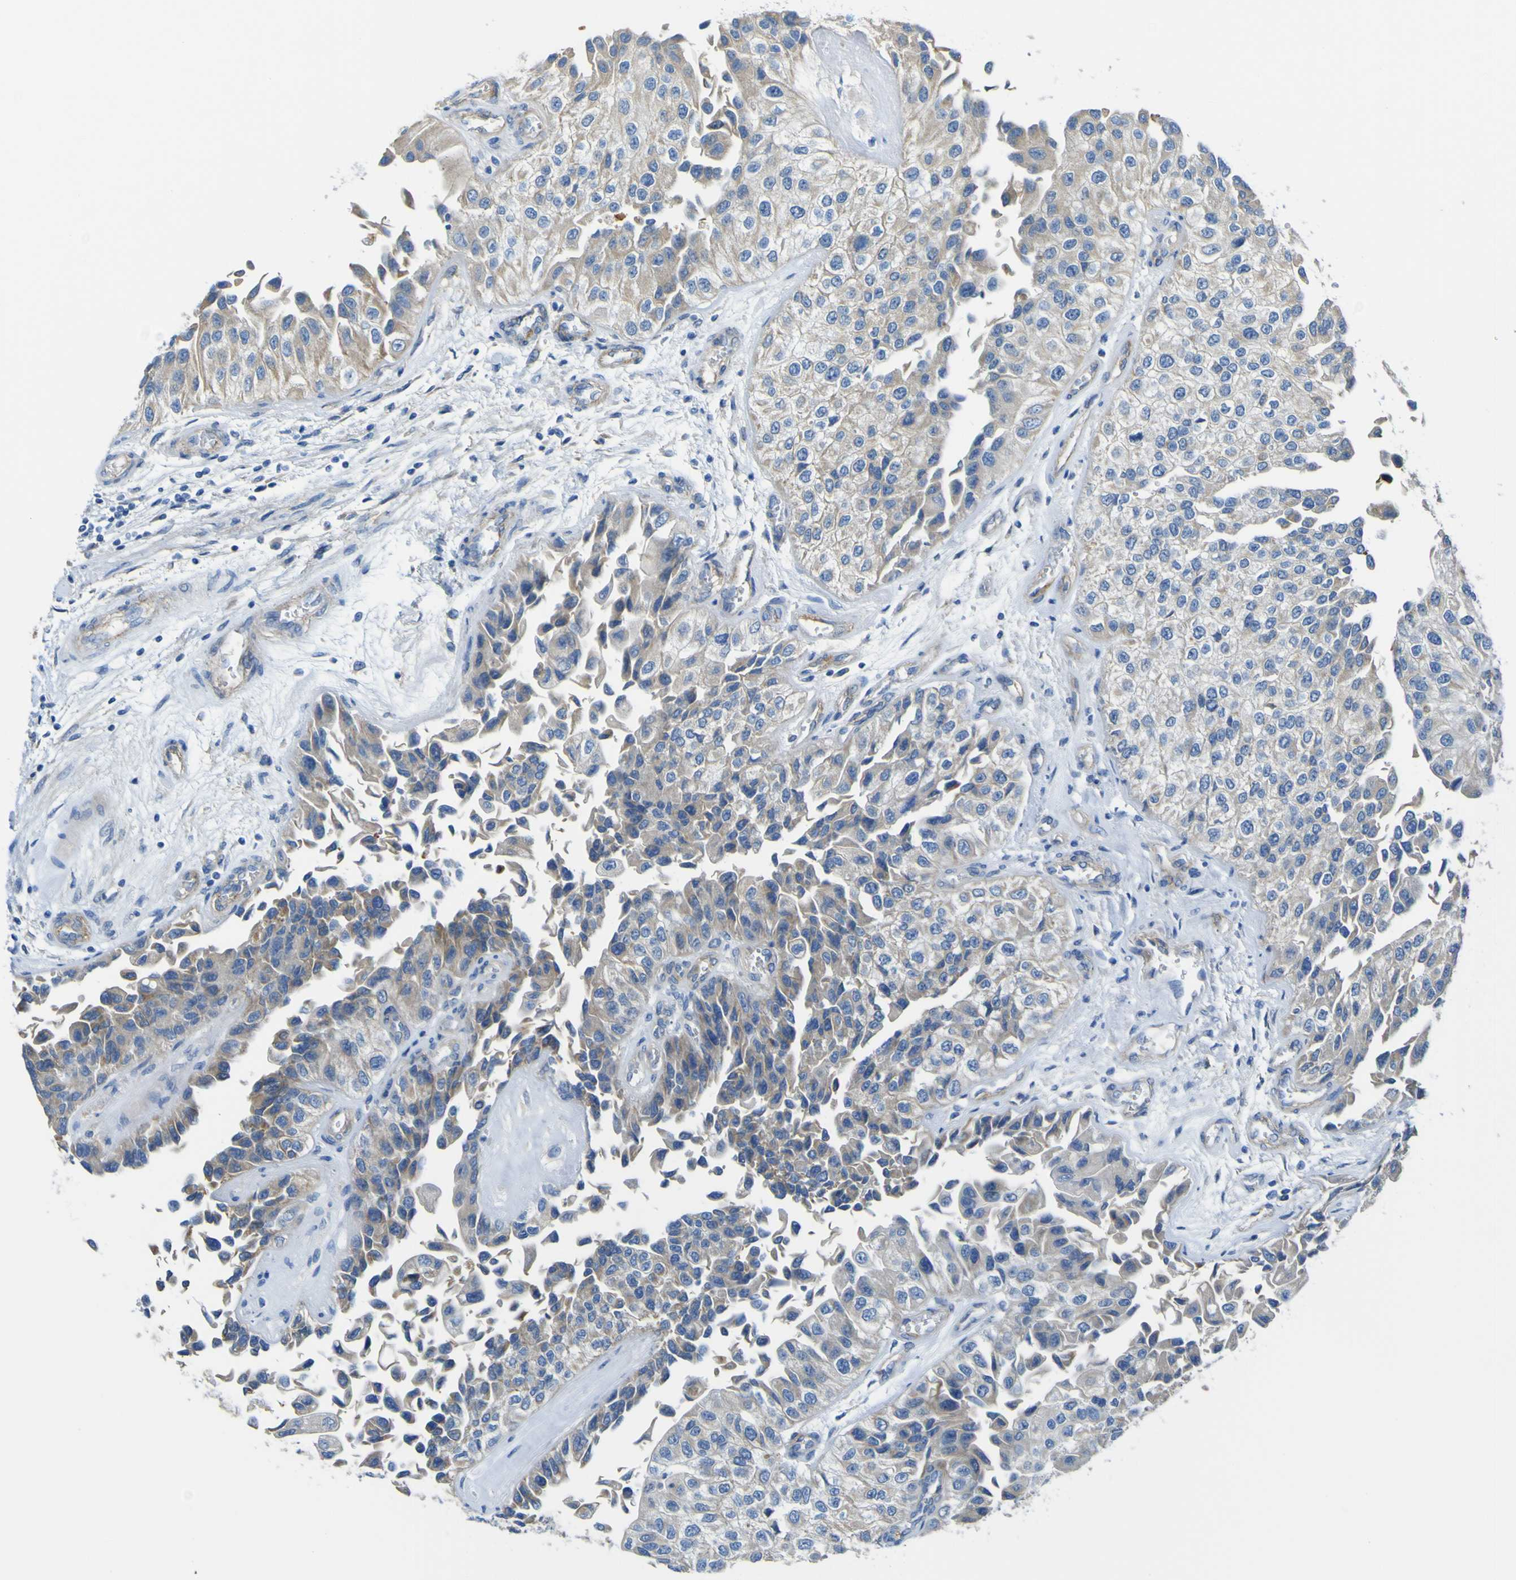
{"staining": {"intensity": "weak", "quantity": "<25%", "location": "cytoplasmic/membranous"}, "tissue": "urothelial cancer", "cell_type": "Tumor cells", "image_type": "cancer", "snomed": [{"axis": "morphology", "description": "Urothelial carcinoma, High grade"}, {"axis": "topography", "description": "Kidney"}, {"axis": "topography", "description": "Urinary bladder"}], "caption": "Urothelial cancer was stained to show a protein in brown. There is no significant expression in tumor cells.", "gene": "ADGRA2", "patient": {"sex": "male", "age": 77}}